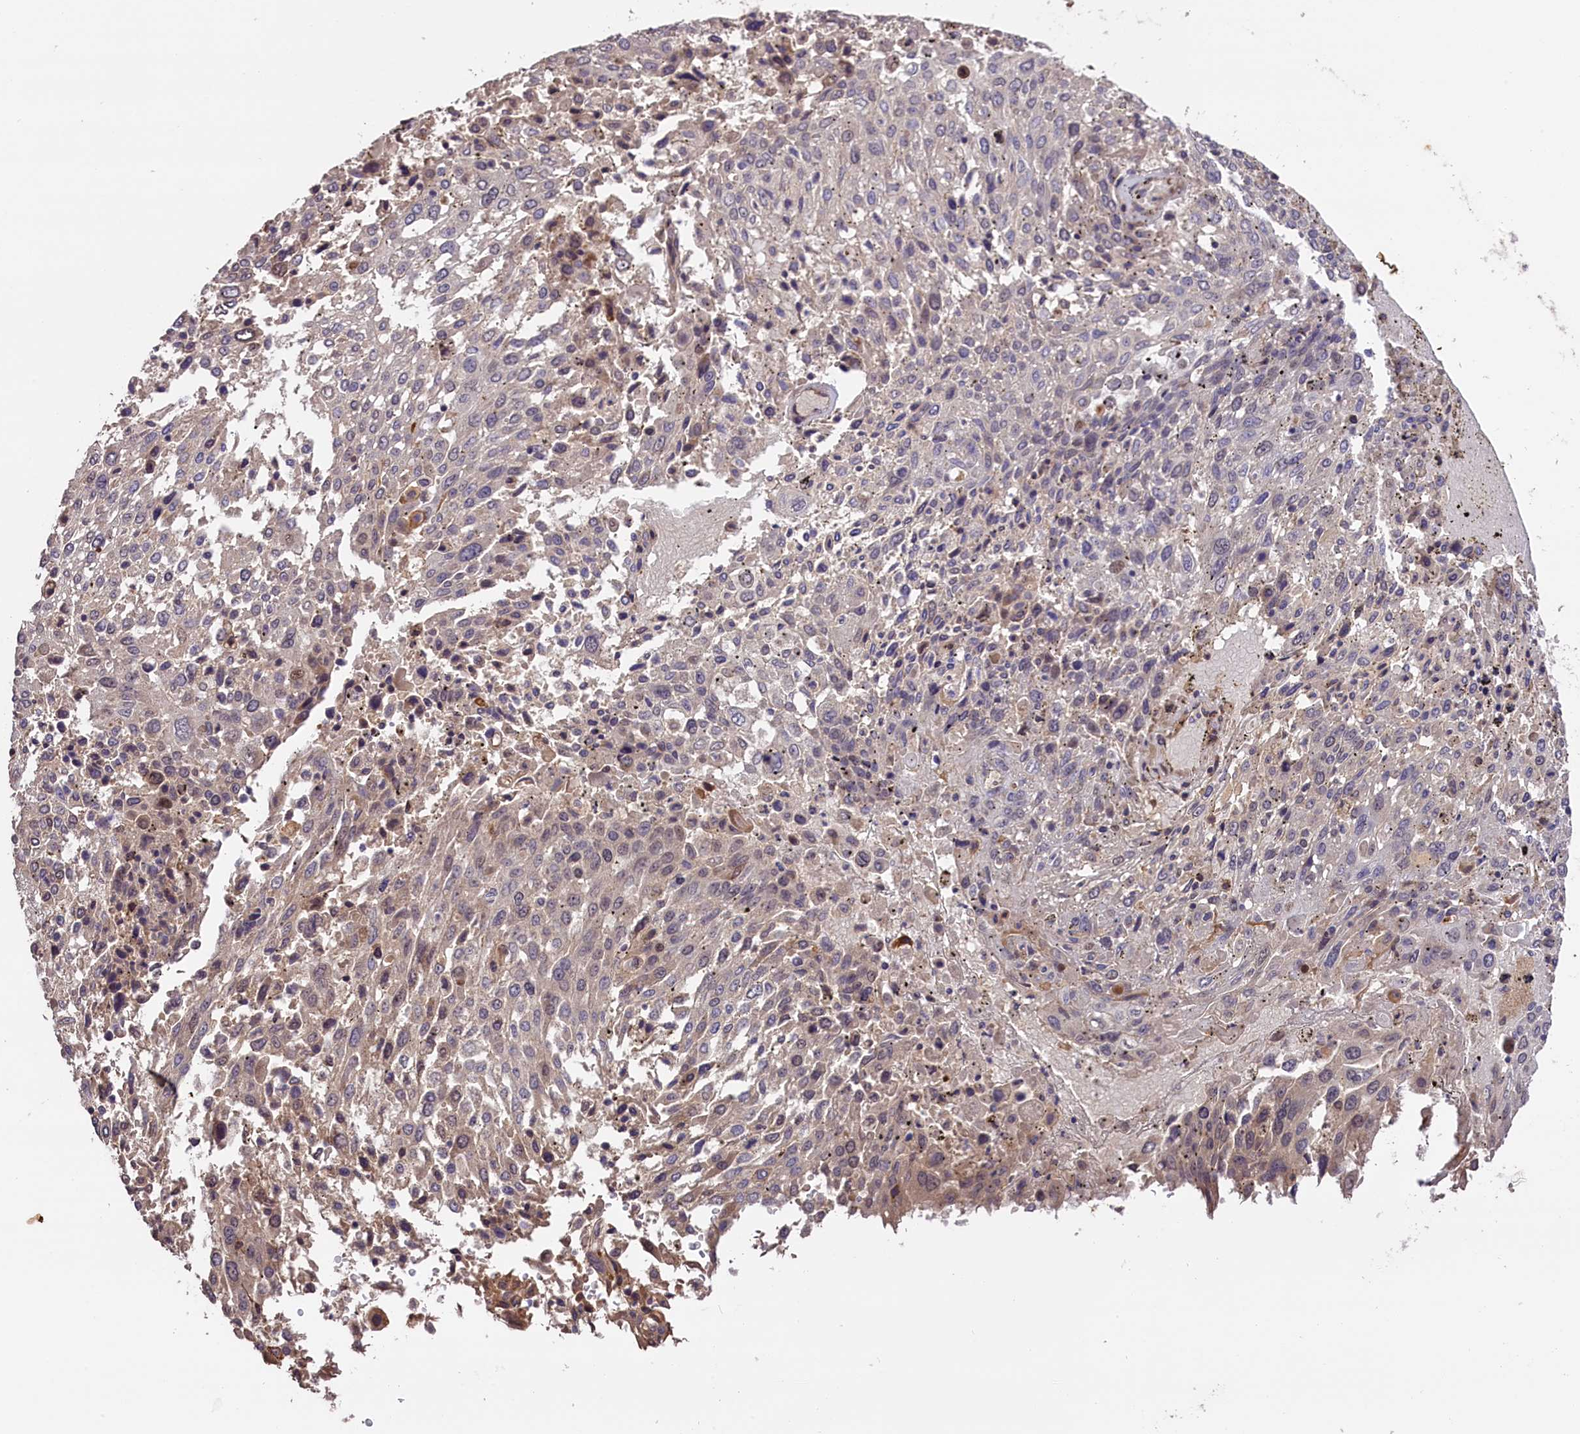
{"staining": {"intensity": "negative", "quantity": "none", "location": "none"}, "tissue": "lung cancer", "cell_type": "Tumor cells", "image_type": "cancer", "snomed": [{"axis": "morphology", "description": "Squamous cell carcinoma, NOS"}, {"axis": "topography", "description": "Lung"}], "caption": "Immunohistochemistry micrograph of lung cancer (squamous cell carcinoma) stained for a protein (brown), which reveals no positivity in tumor cells.", "gene": "DNAJB9", "patient": {"sex": "male", "age": 65}}